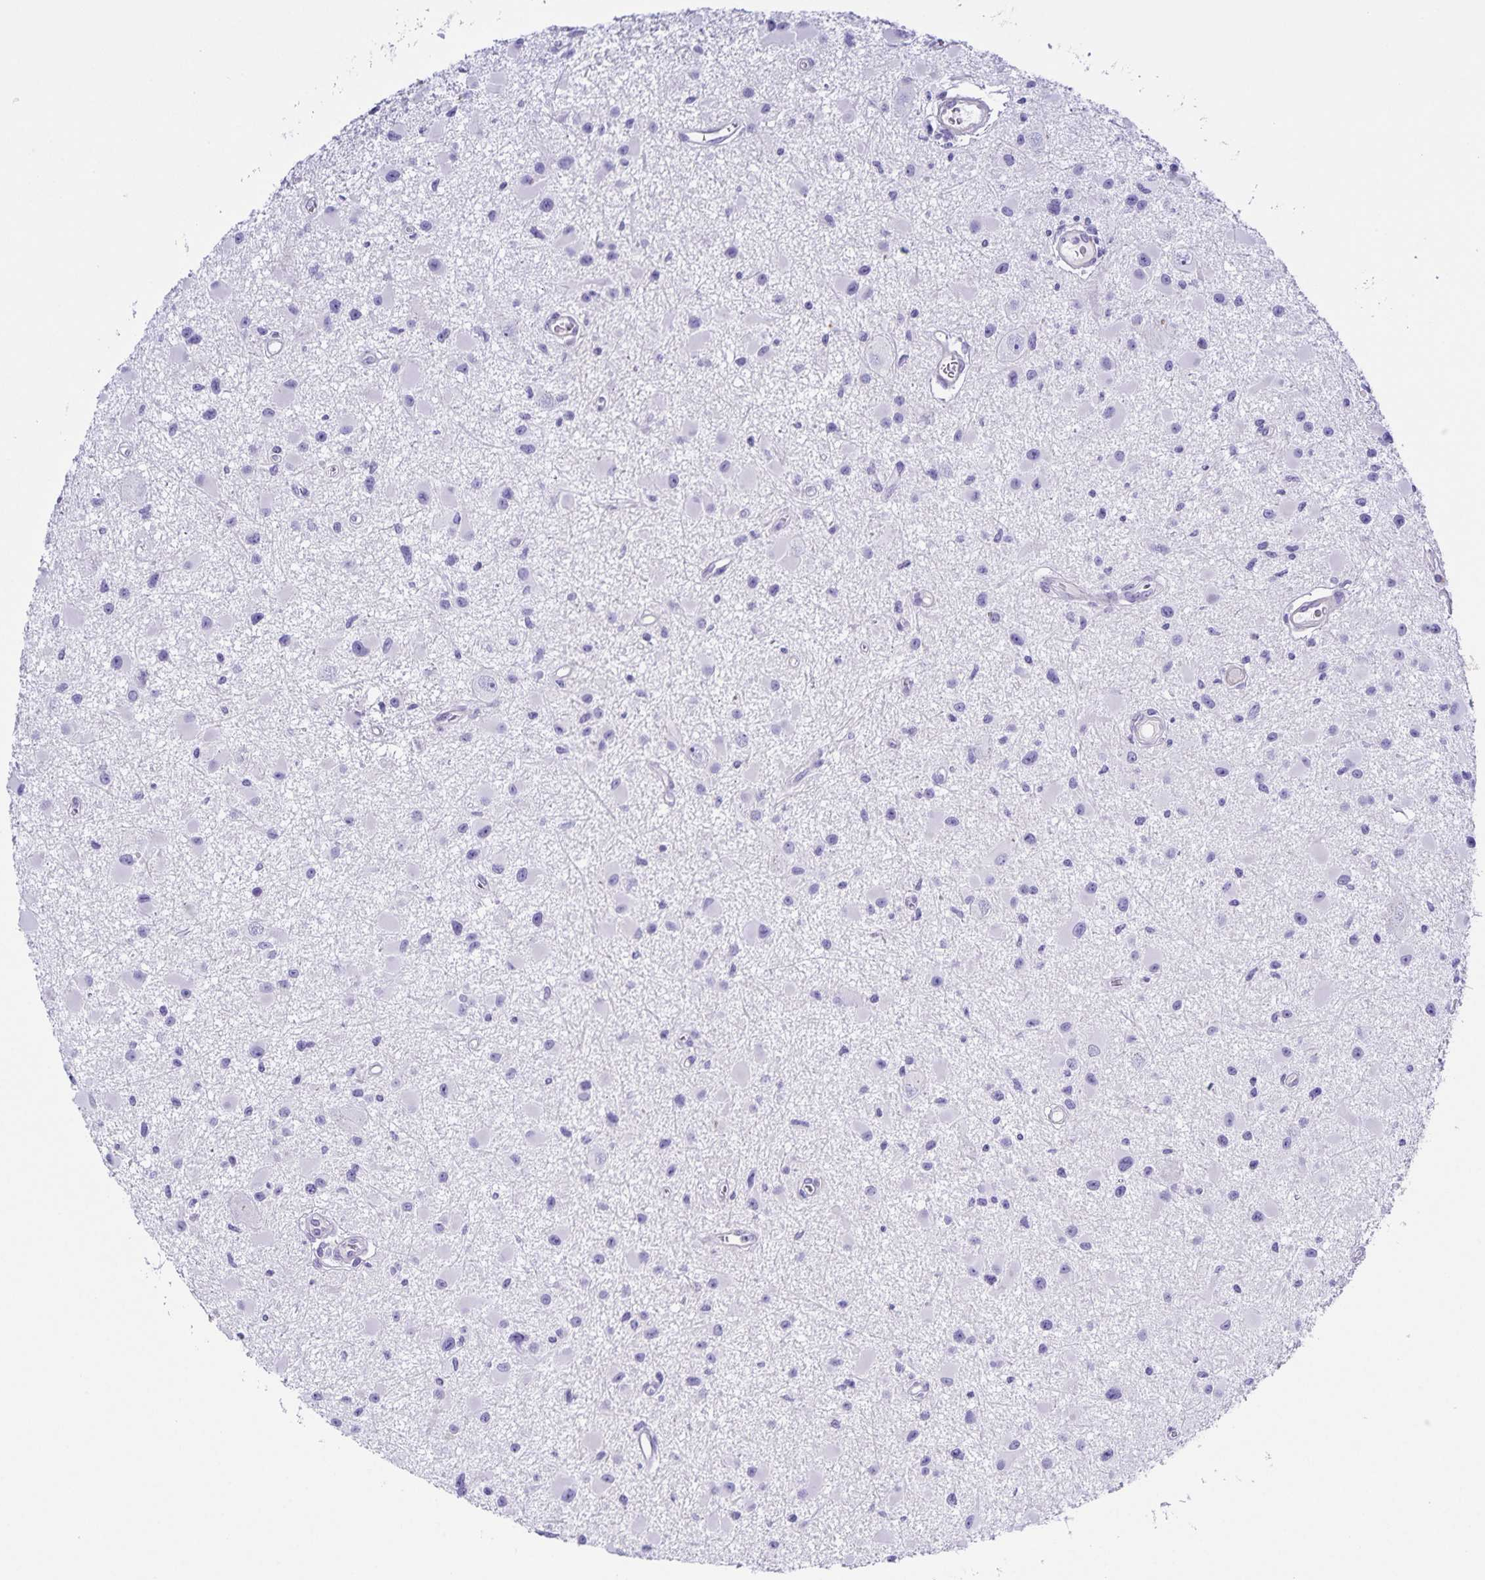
{"staining": {"intensity": "negative", "quantity": "none", "location": "none"}, "tissue": "glioma", "cell_type": "Tumor cells", "image_type": "cancer", "snomed": [{"axis": "morphology", "description": "Glioma, malignant, High grade"}, {"axis": "topography", "description": "Brain"}], "caption": "Immunohistochemistry (IHC) of human glioma demonstrates no expression in tumor cells. Brightfield microscopy of immunohistochemistry (IHC) stained with DAB (3,3'-diaminobenzidine) (brown) and hematoxylin (blue), captured at high magnification.", "gene": "UBQLN3", "patient": {"sex": "male", "age": 54}}